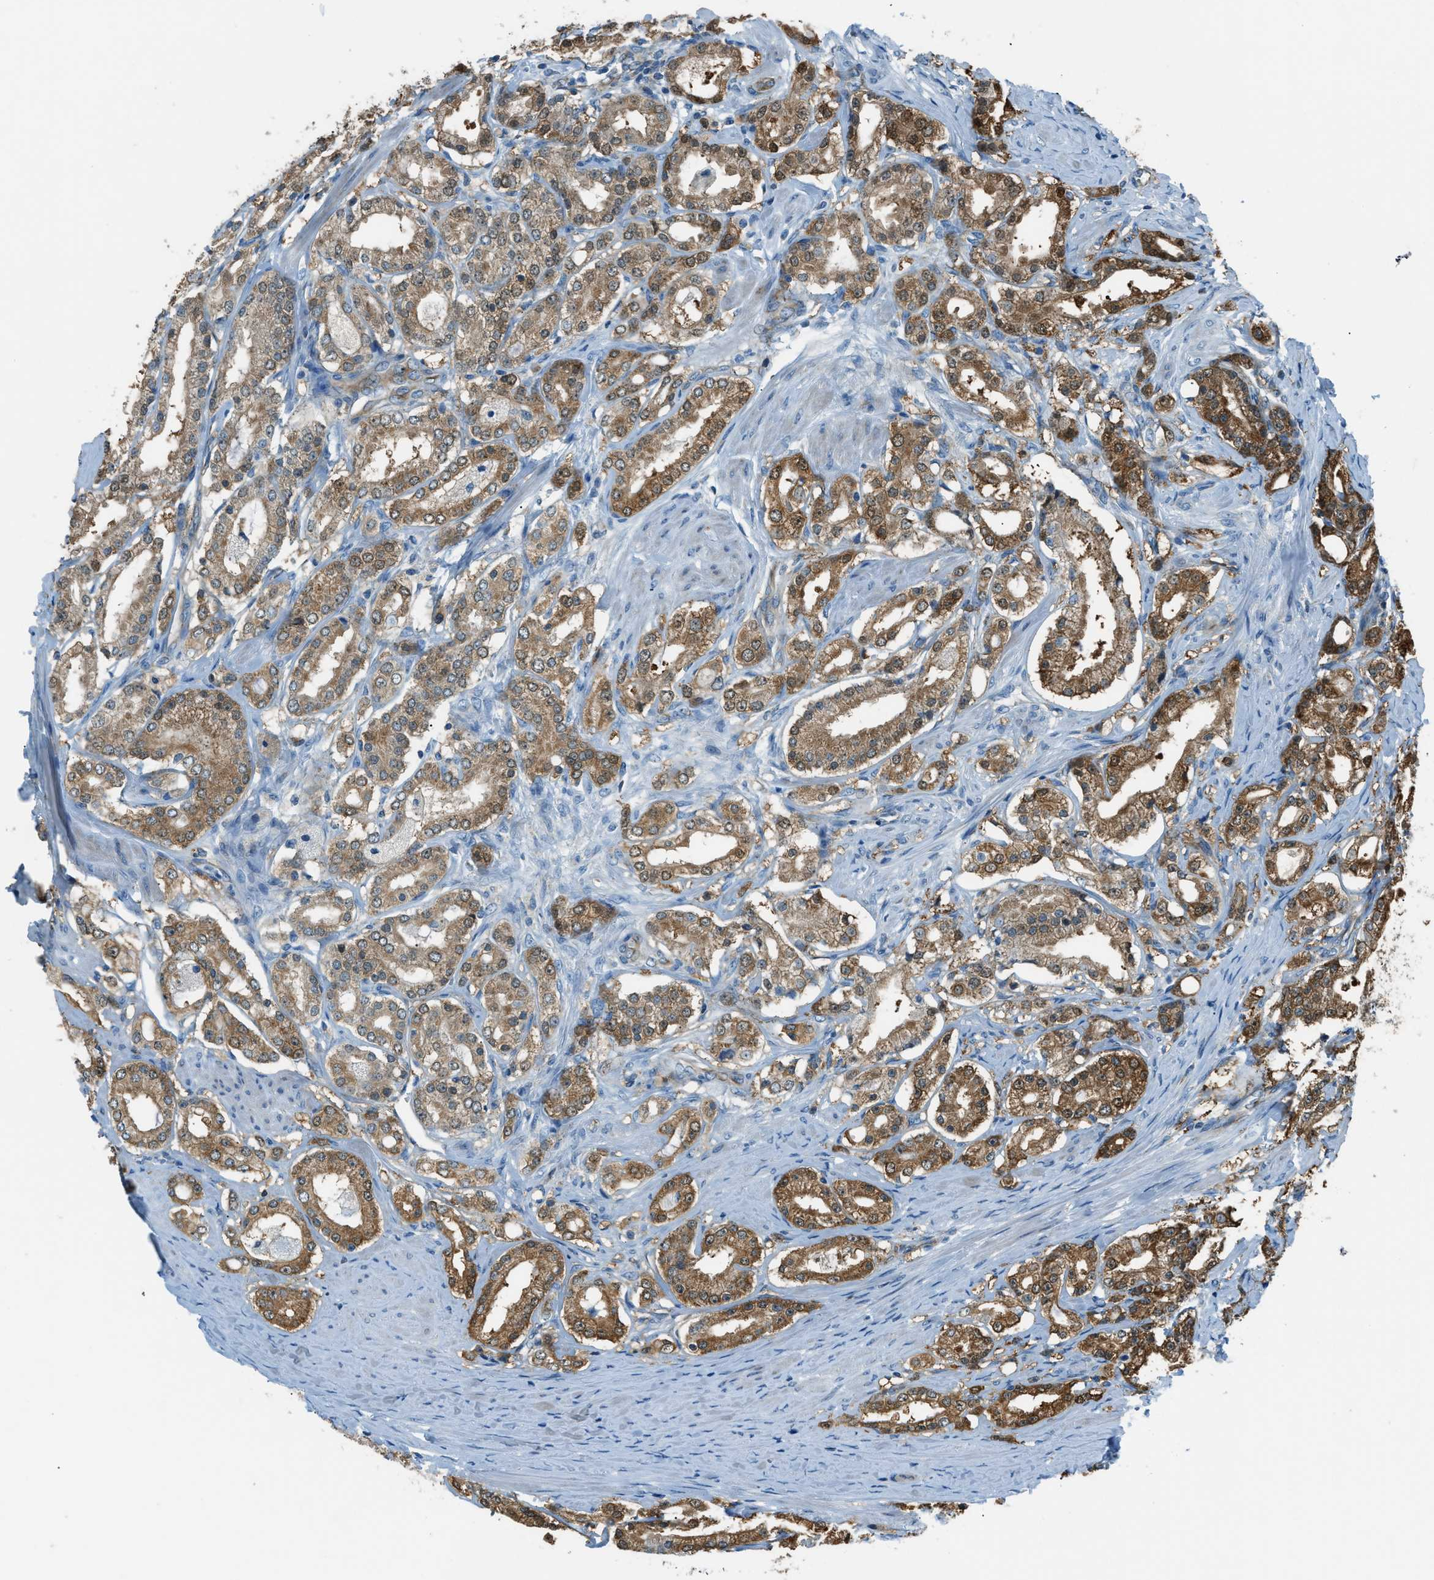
{"staining": {"intensity": "moderate", "quantity": ">75%", "location": "cytoplasmic/membranous"}, "tissue": "prostate cancer", "cell_type": "Tumor cells", "image_type": "cancer", "snomed": [{"axis": "morphology", "description": "Adenocarcinoma, Low grade"}, {"axis": "topography", "description": "Prostate"}], "caption": "Prostate cancer was stained to show a protein in brown. There is medium levels of moderate cytoplasmic/membranous staining in about >75% of tumor cells.", "gene": "PIGG", "patient": {"sex": "male", "age": 63}}